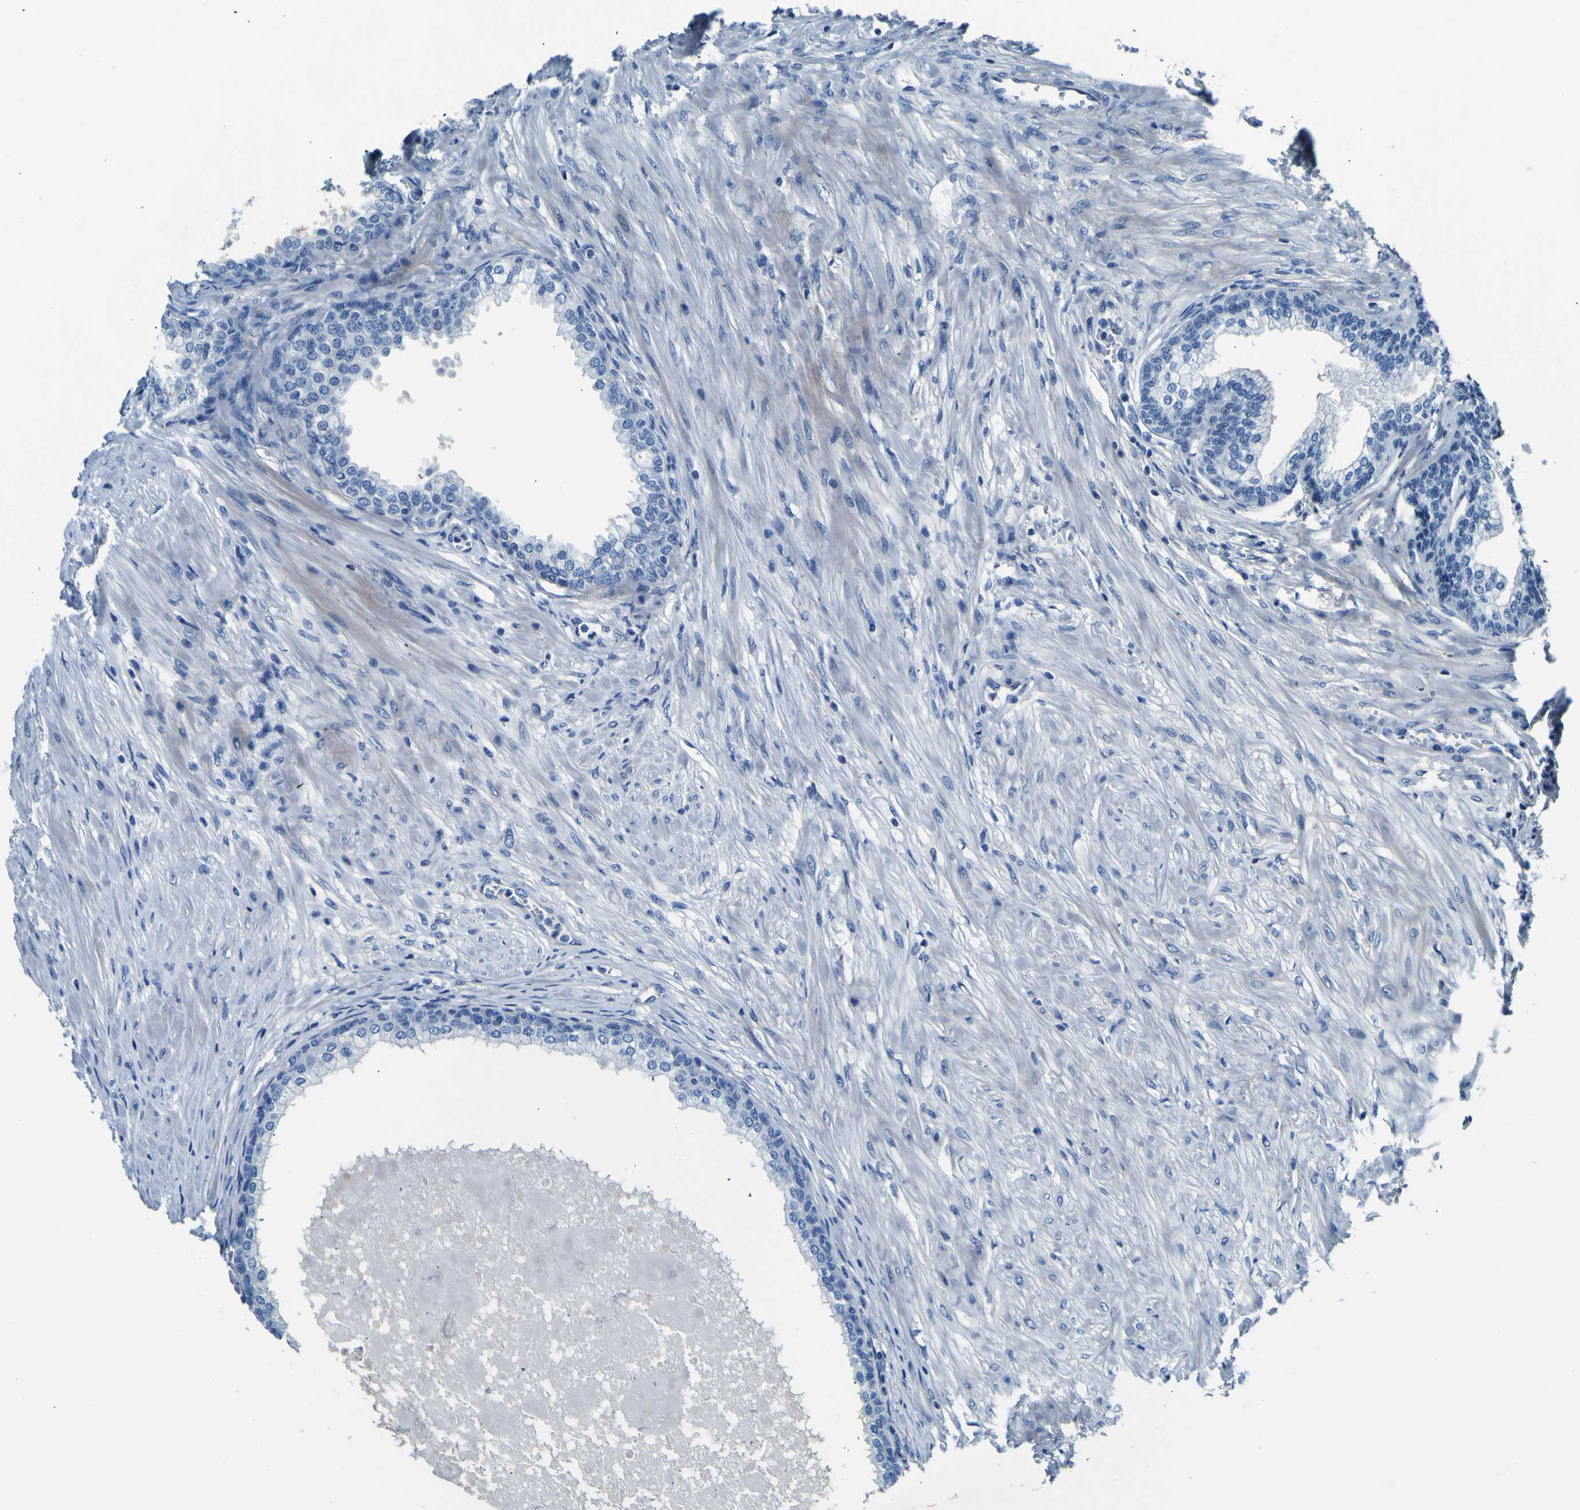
{"staining": {"intensity": "negative", "quantity": "none", "location": "none"}, "tissue": "prostate", "cell_type": "Glandular cells", "image_type": "normal", "snomed": [{"axis": "morphology", "description": "Normal tissue, NOS"}, {"axis": "morphology", "description": "Urothelial carcinoma, Low grade"}, {"axis": "topography", "description": "Urinary bladder"}, {"axis": "topography", "description": "Prostate"}], "caption": "A histopathology image of prostate stained for a protein shows no brown staining in glandular cells. (Stains: DAB (3,3'-diaminobenzidine) immunohistochemistry with hematoxylin counter stain, Microscopy: brightfield microscopy at high magnification).", "gene": "ADGRA2", "patient": {"sex": "male", "age": 60}}